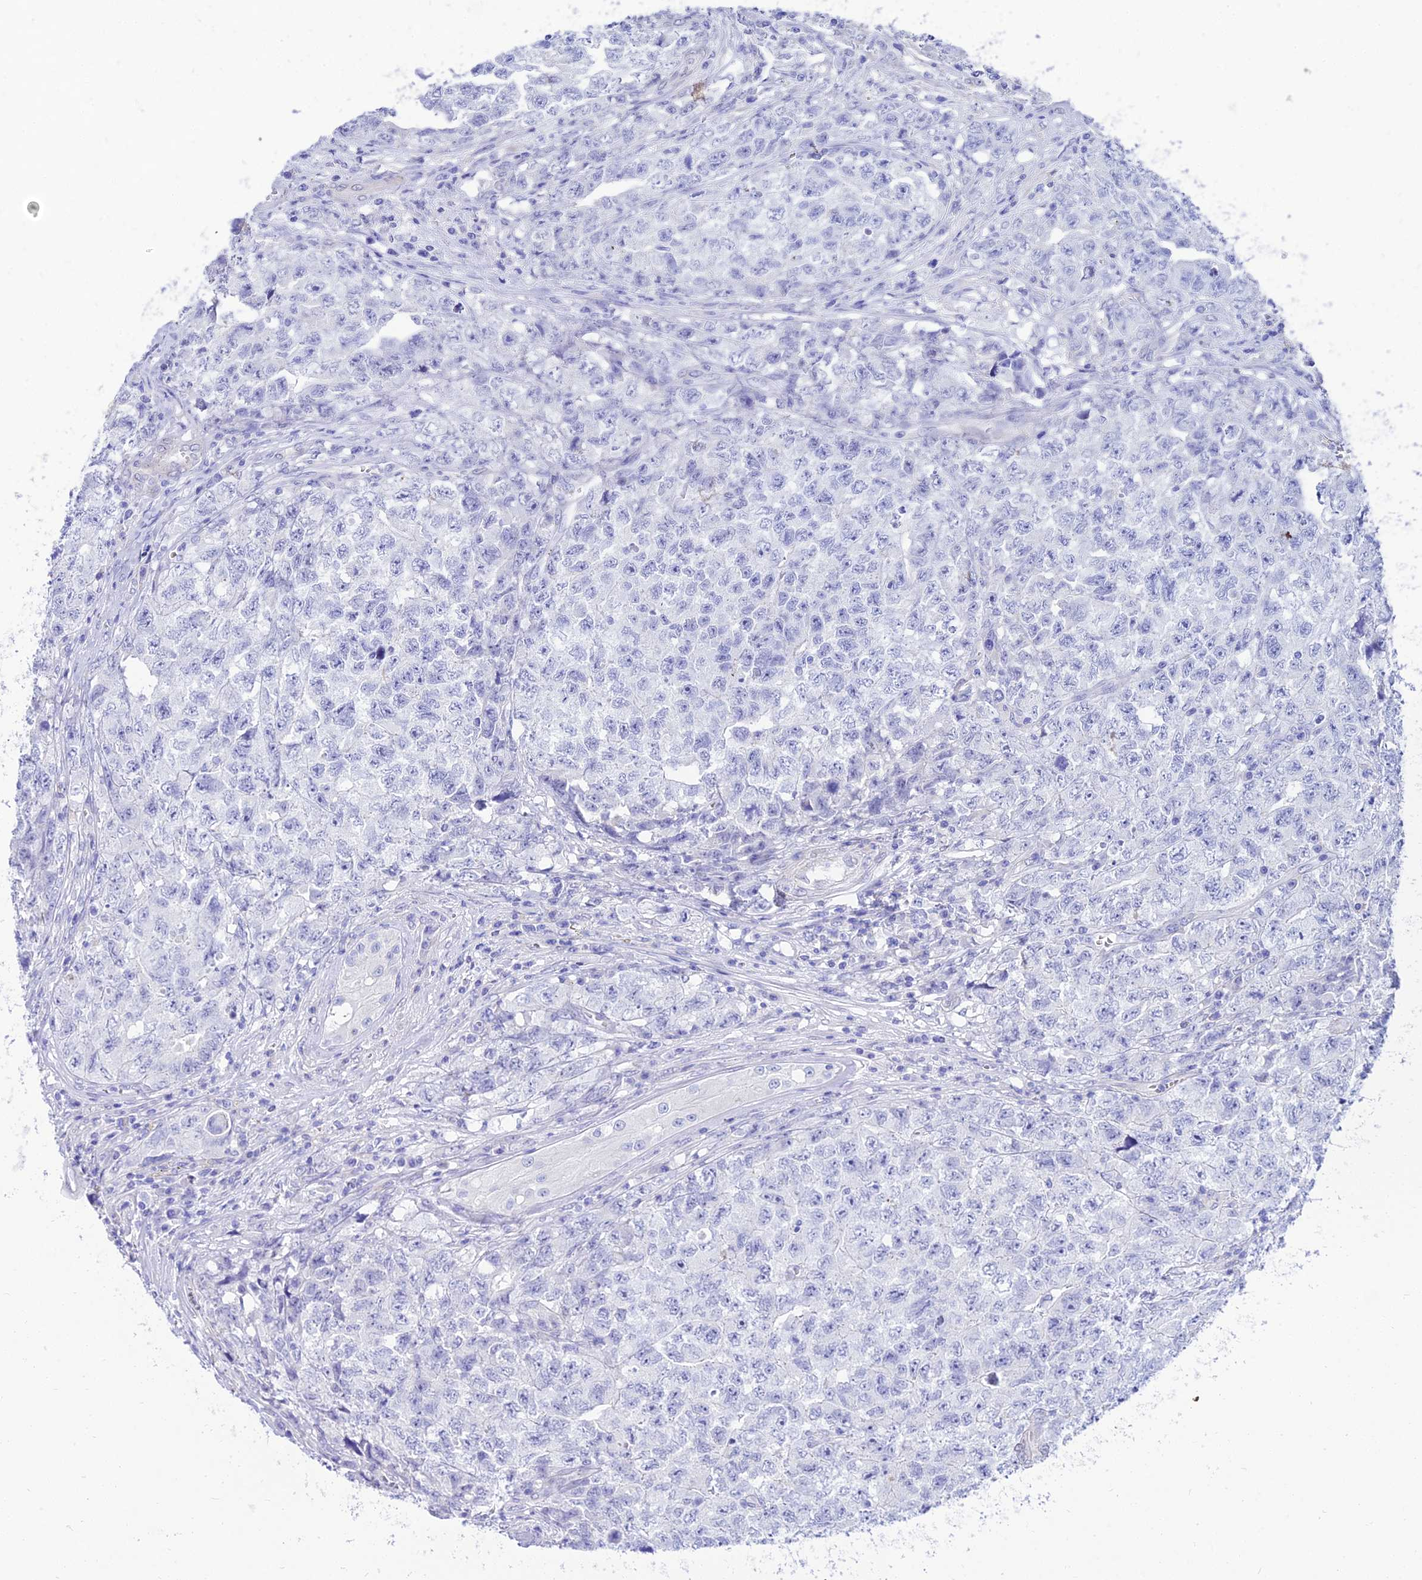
{"staining": {"intensity": "negative", "quantity": "none", "location": "none"}, "tissue": "testis cancer", "cell_type": "Tumor cells", "image_type": "cancer", "snomed": [{"axis": "morphology", "description": "Carcinoma, Embryonal, NOS"}, {"axis": "topography", "description": "Testis"}], "caption": "Immunohistochemistry (IHC) of human embryonal carcinoma (testis) exhibits no expression in tumor cells.", "gene": "TAC3", "patient": {"sex": "male", "age": 31}}